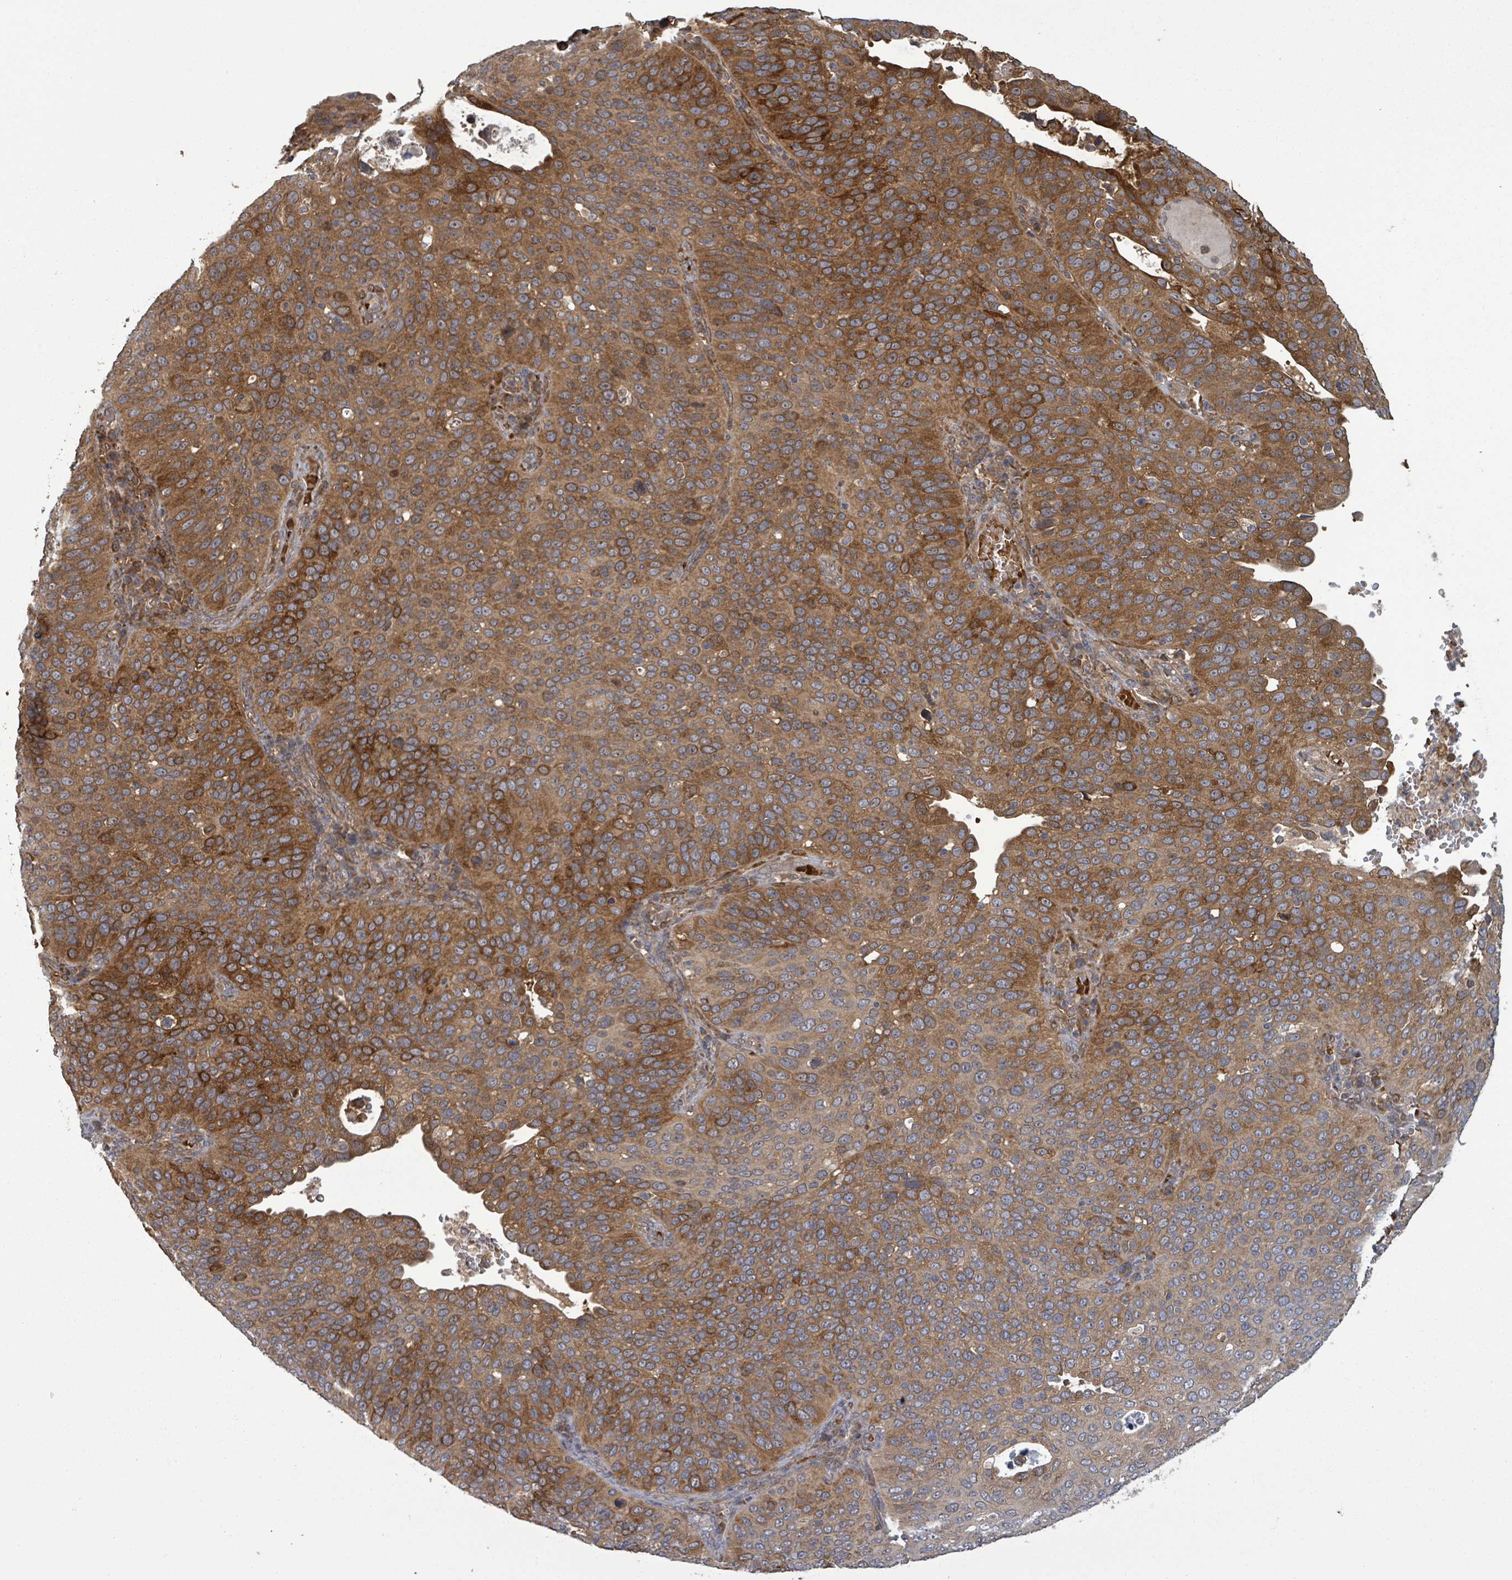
{"staining": {"intensity": "moderate", "quantity": ">75%", "location": "cytoplasmic/membranous"}, "tissue": "cervical cancer", "cell_type": "Tumor cells", "image_type": "cancer", "snomed": [{"axis": "morphology", "description": "Squamous cell carcinoma, NOS"}, {"axis": "topography", "description": "Cervix"}], "caption": "Cervical squamous cell carcinoma stained with immunohistochemistry demonstrates moderate cytoplasmic/membranous staining in approximately >75% of tumor cells.", "gene": "MAP3K6", "patient": {"sex": "female", "age": 36}}